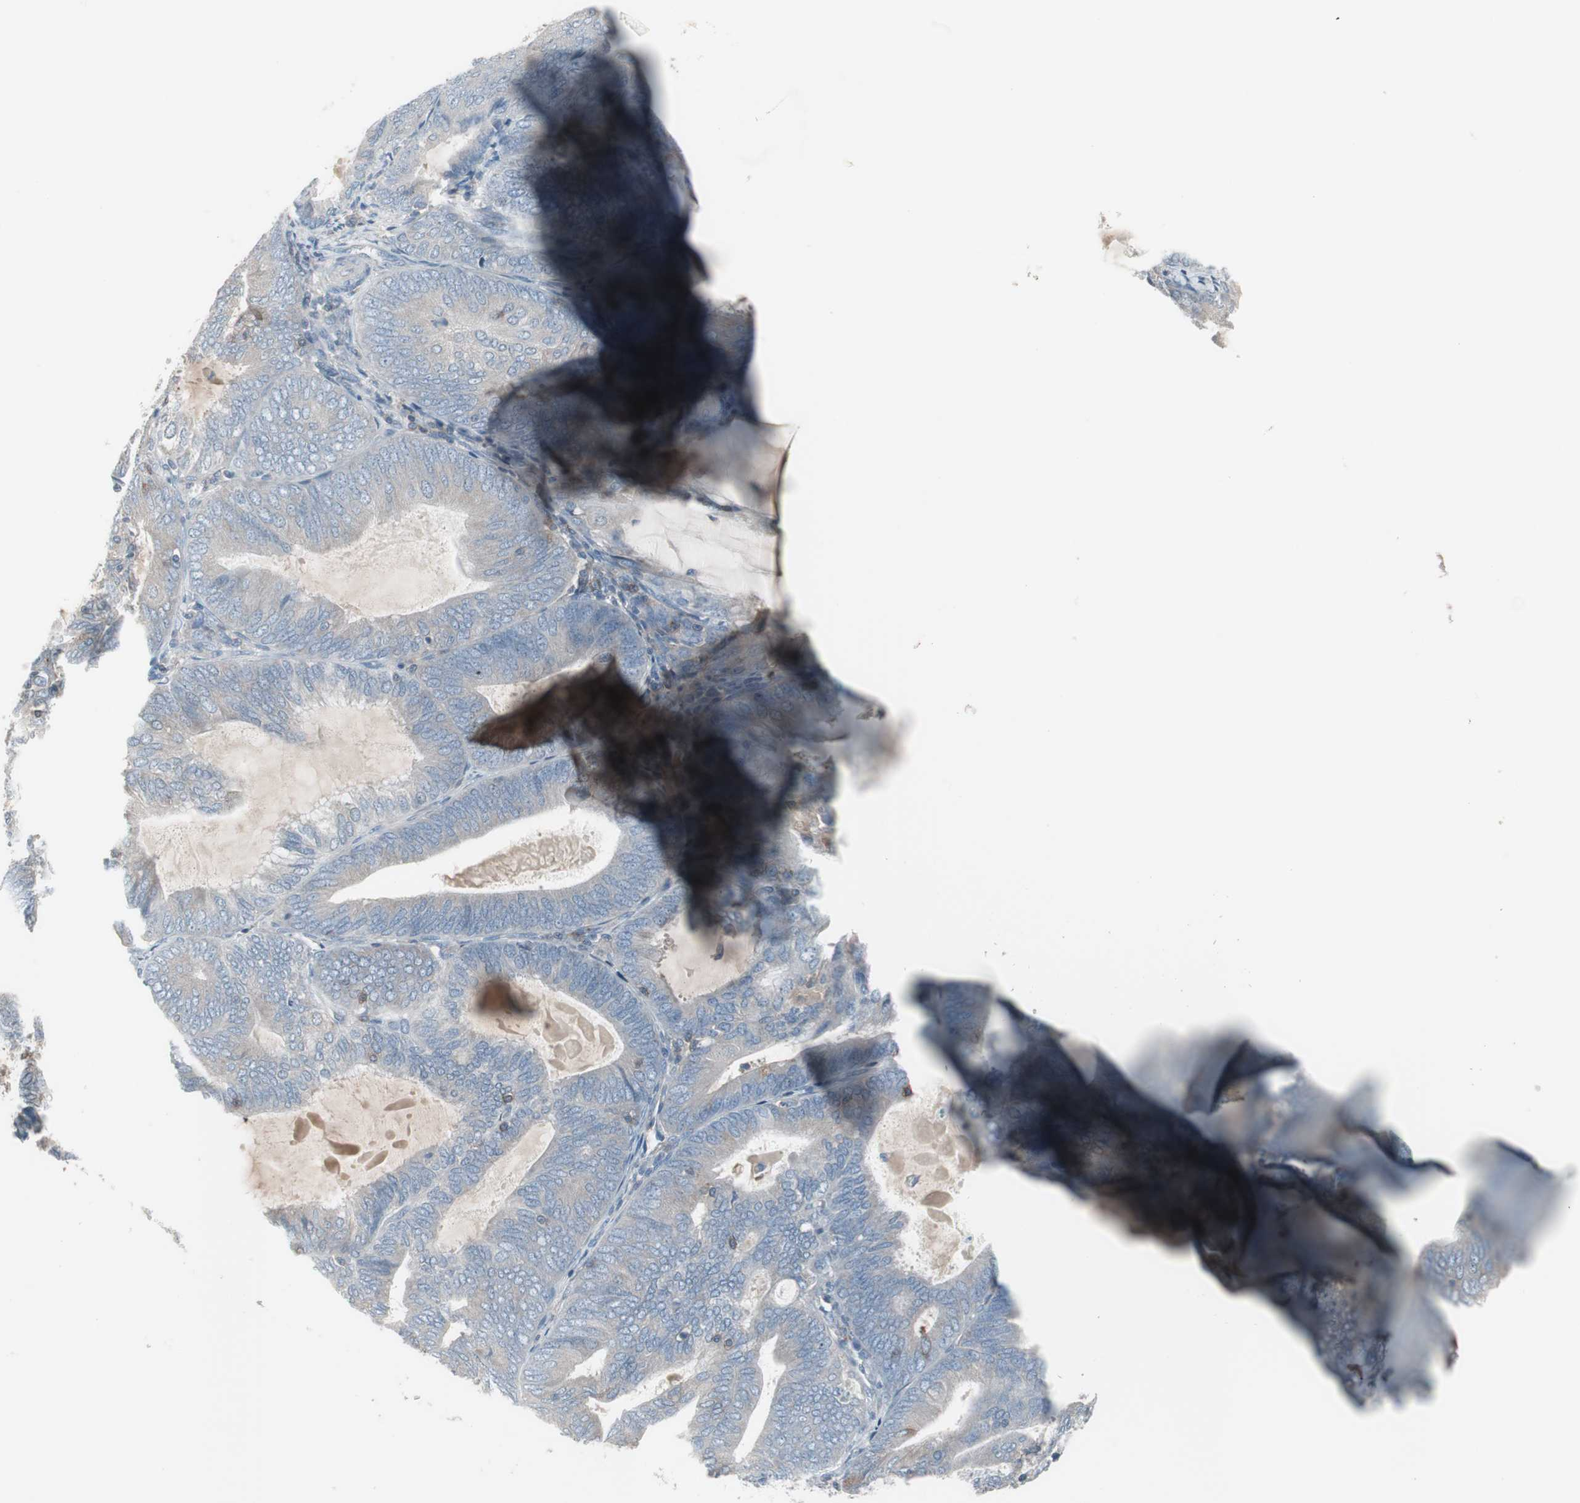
{"staining": {"intensity": "weak", "quantity": "25%-75%", "location": "cytoplasmic/membranous"}, "tissue": "endometrial cancer", "cell_type": "Tumor cells", "image_type": "cancer", "snomed": [{"axis": "morphology", "description": "Adenocarcinoma, NOS"}, {"axis": "topography", "description": "Endometrium"}], "caption": "High-magnification brightfield microscopy of endometrial cancer stained with DAB (brown) and counterstained with hematoxylin (blue). tumor cells exhibit weak cytoplasmic/membranous positivity is present in approximately25%-75% of cells.", "gene": "ZSCAN32", "patient": {"sex": "female", "age": 81}}